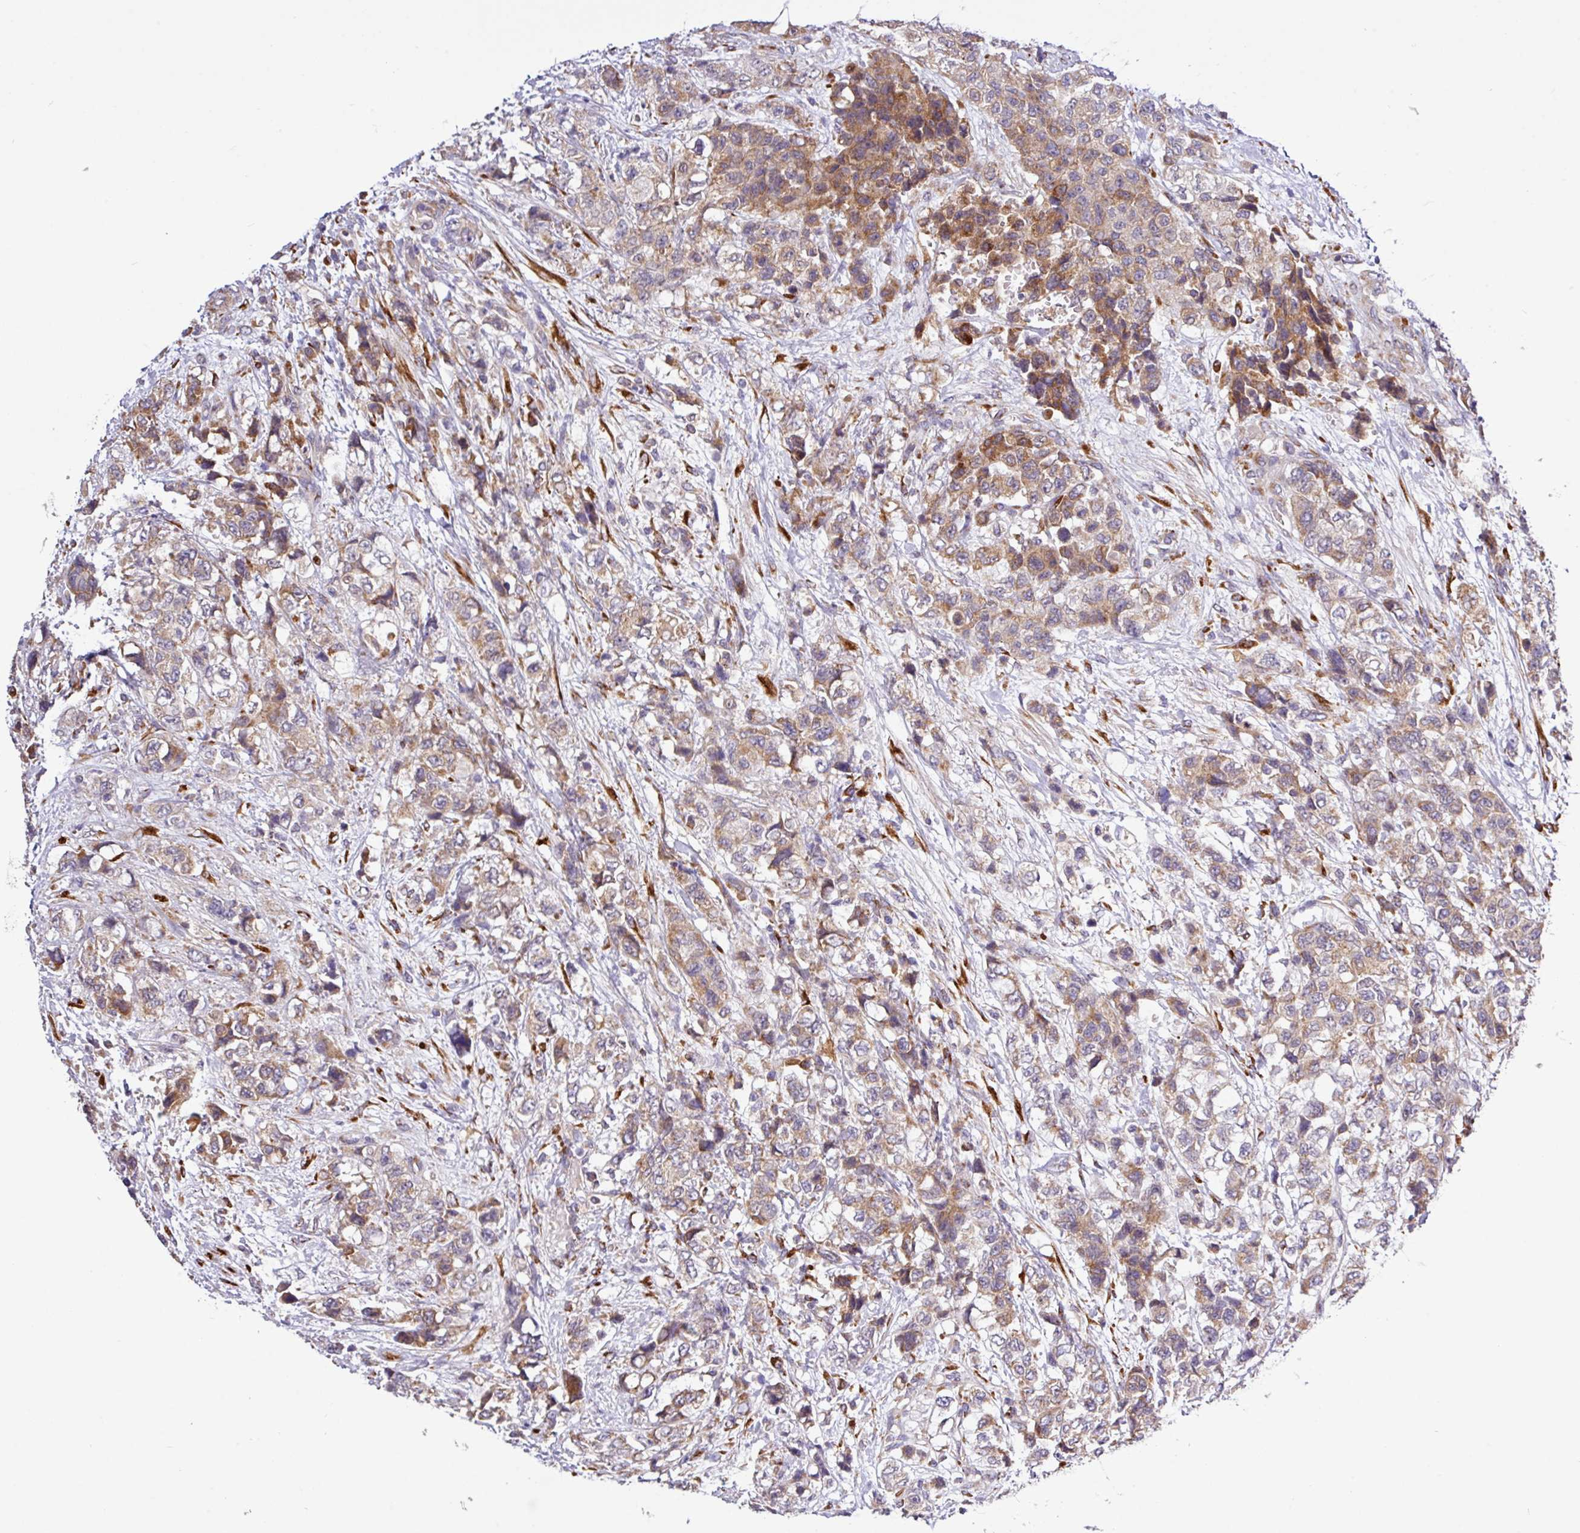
{"staining": {"intensity": "moderate", "quantity": ">75%", "location": "cytoplasmic/membranous"}, "tissue": "urothelial cancer", "cell_type": "Tumor cells", "image_type": "cancer", "snomed": [{"axis": "morphology", "description": "Urothelial carcinoma, High grade"}, {"axis": "topography", "description": "Urinary bladder"}], "caption": "Urothelial carcinoma (high-grade) tissue reveals moderate cytoplasmic/membranous expression in about >75% of tumor cells", "gene": "TM2D2", "patient": {"sex": "female", "age": 78}}